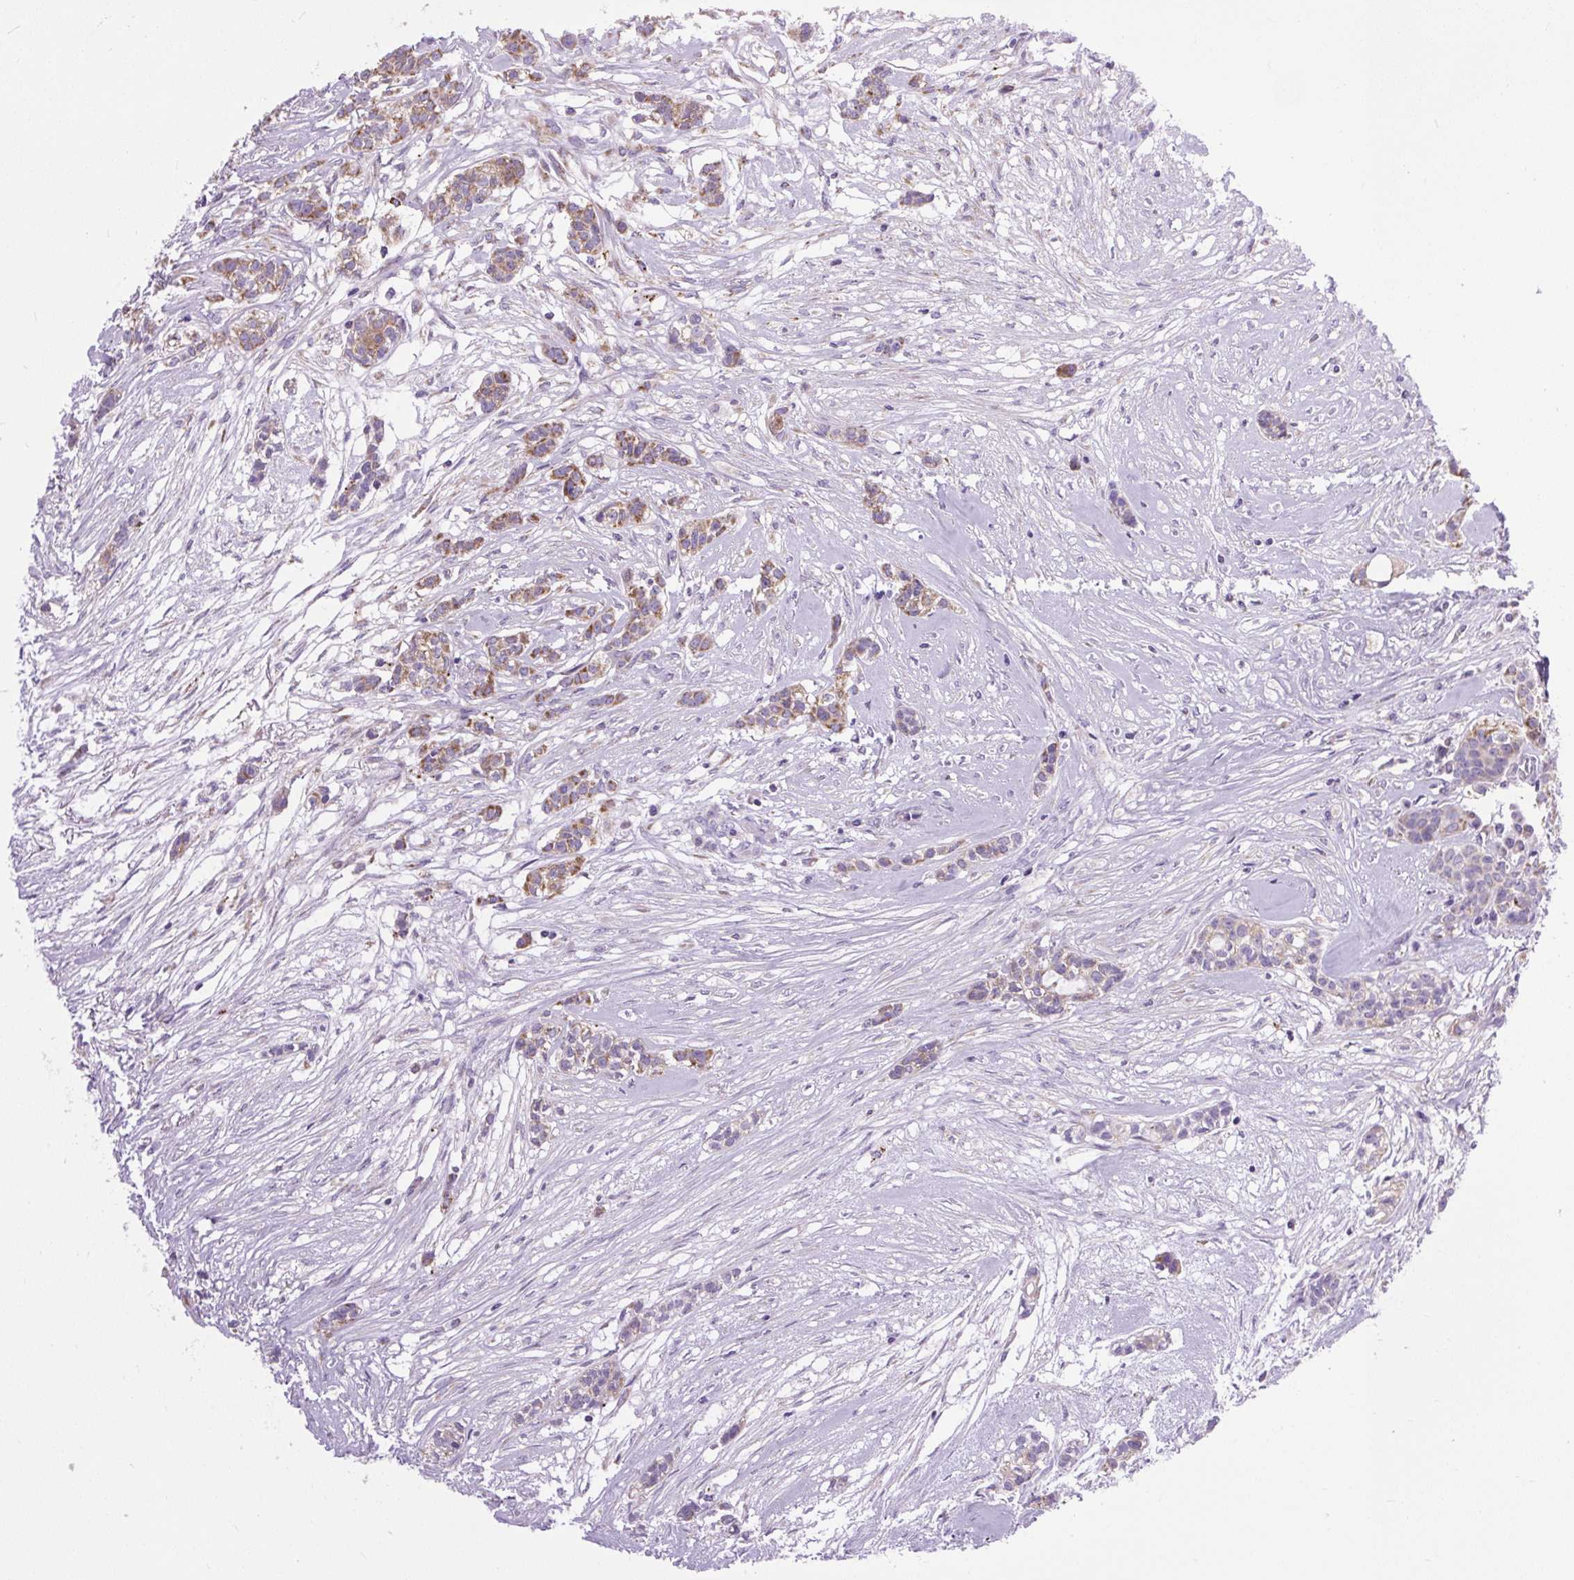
{"staining": {"intensity": "moderate", "quantity": ">75%", "location": "cytoplasmic/membranous"}, "tissue": "head and neck cancer", "cell_type": "Tumor cells", "image_type": "cancer", "snomed": [{"axis": "morphology", "description": "Adenocarcinoma, NOS"}, {"axis": "topography", "description": "Head-Neck"}], "caption": "Immunohistochemical staining of human head and neck cancer exhibits moderate cytoplasmic/membranous protein expression in about >75% of tumor cells. The staining is performed using DAB (3,3'-diaminobenzidine) brown chromogen to label protein expression. The nuclei are counter-stained blue using hematoxylin.", "gene": "RNASE10", "patient": {"sex": "male", "age": 81}}